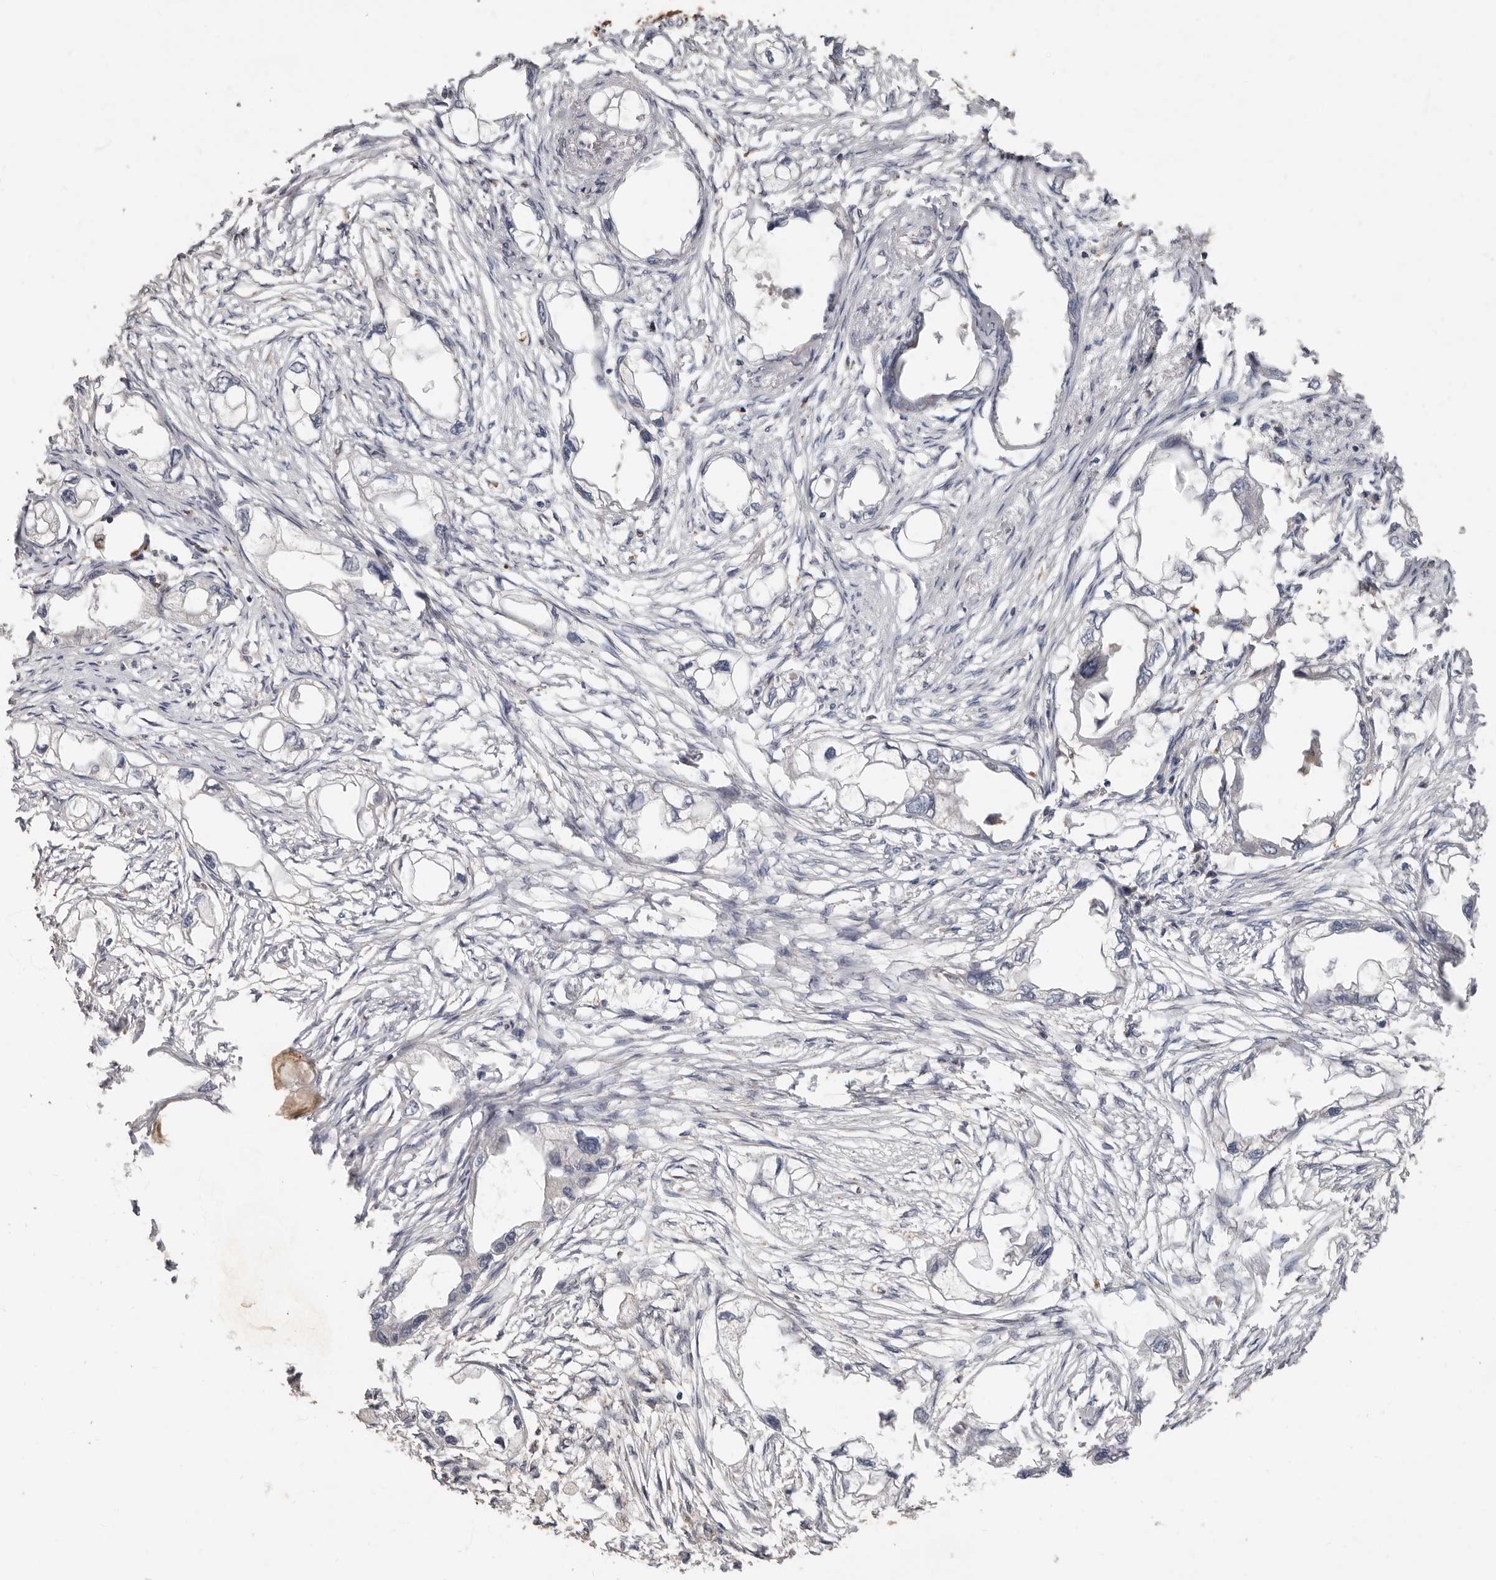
{"staining": {"intensity": "negative", "quantity": "none", "location": "none"}, "tissue": "endometrial cancer", "cell_type": "Tumor cells", "image_type": "cancer", "snomed": [{"axis": "morphology", "description": "Adenocarcinoma, NOS"}, {"axis": "morphology", "description": "Adenocarcinoma, metastatic, NOS"}, {"axis": "topography", "description": "Adipose tissue"}, {"axis": "topography", "description": "Endometrium"}], "caption": "Endometrial cancer (adenocarcinoma) was stained to show a protein in brown. There is no significant staining in tumor cells.", "gene": "KIF26B", "patient": {"sex": "female", "age": 67}}